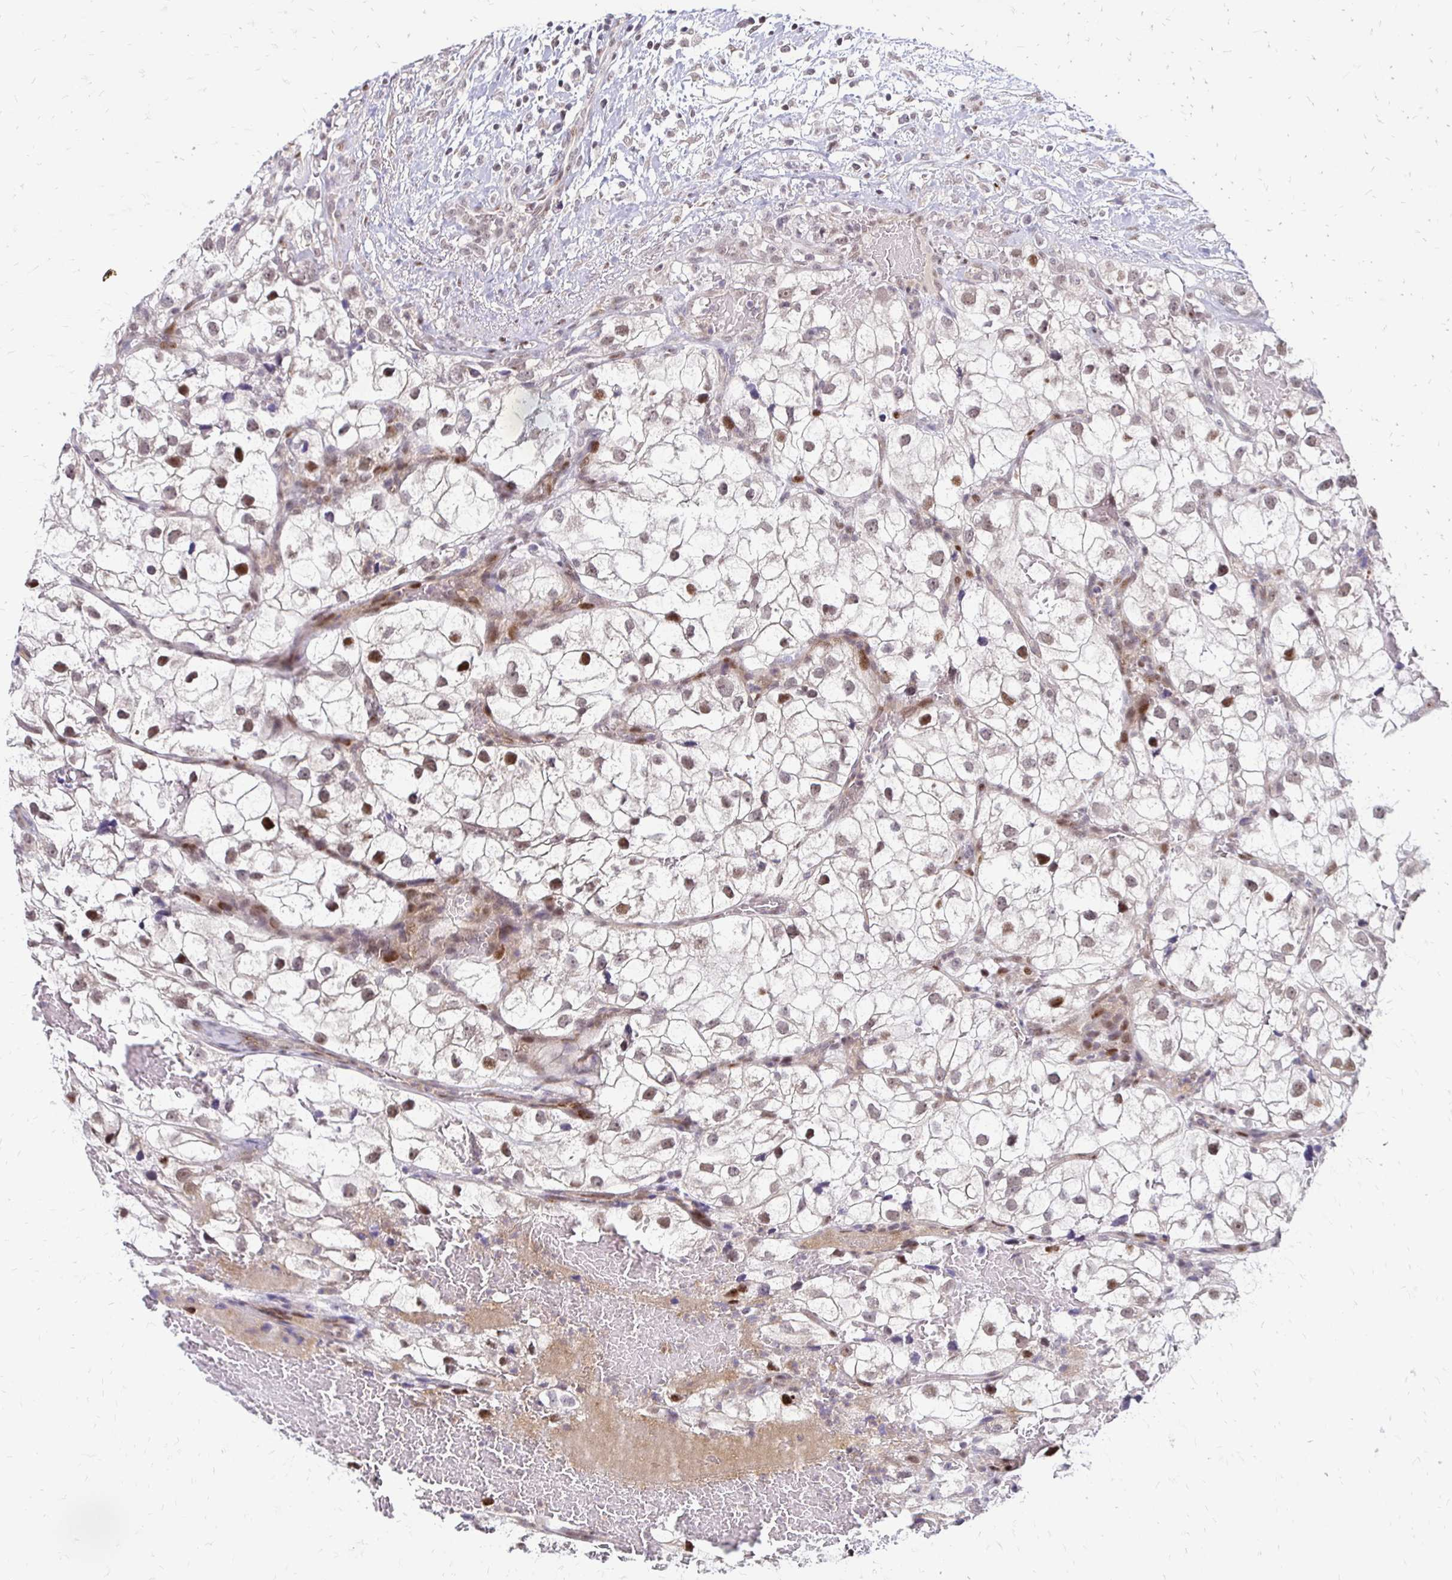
{"staining": {"intensity": "moderate", "quantity": ">75%", "location": "nuclear"}, "tissue": "renal cancer", "cell_type": "Tumor cells", "image_type": "cancer", "snomed": [{"axis": "morphology", "description": "Adenocarcinoma, NOS"}, {"axis": "topography", "description": "Kidney"}], "caption": "Moderate nuclear staining for a protein is seen in about >75% of tumor cells of renal adenocarcinoma using IHC.", "gene": "TRIR", "patient": {"sex": "male", "age": 59}}